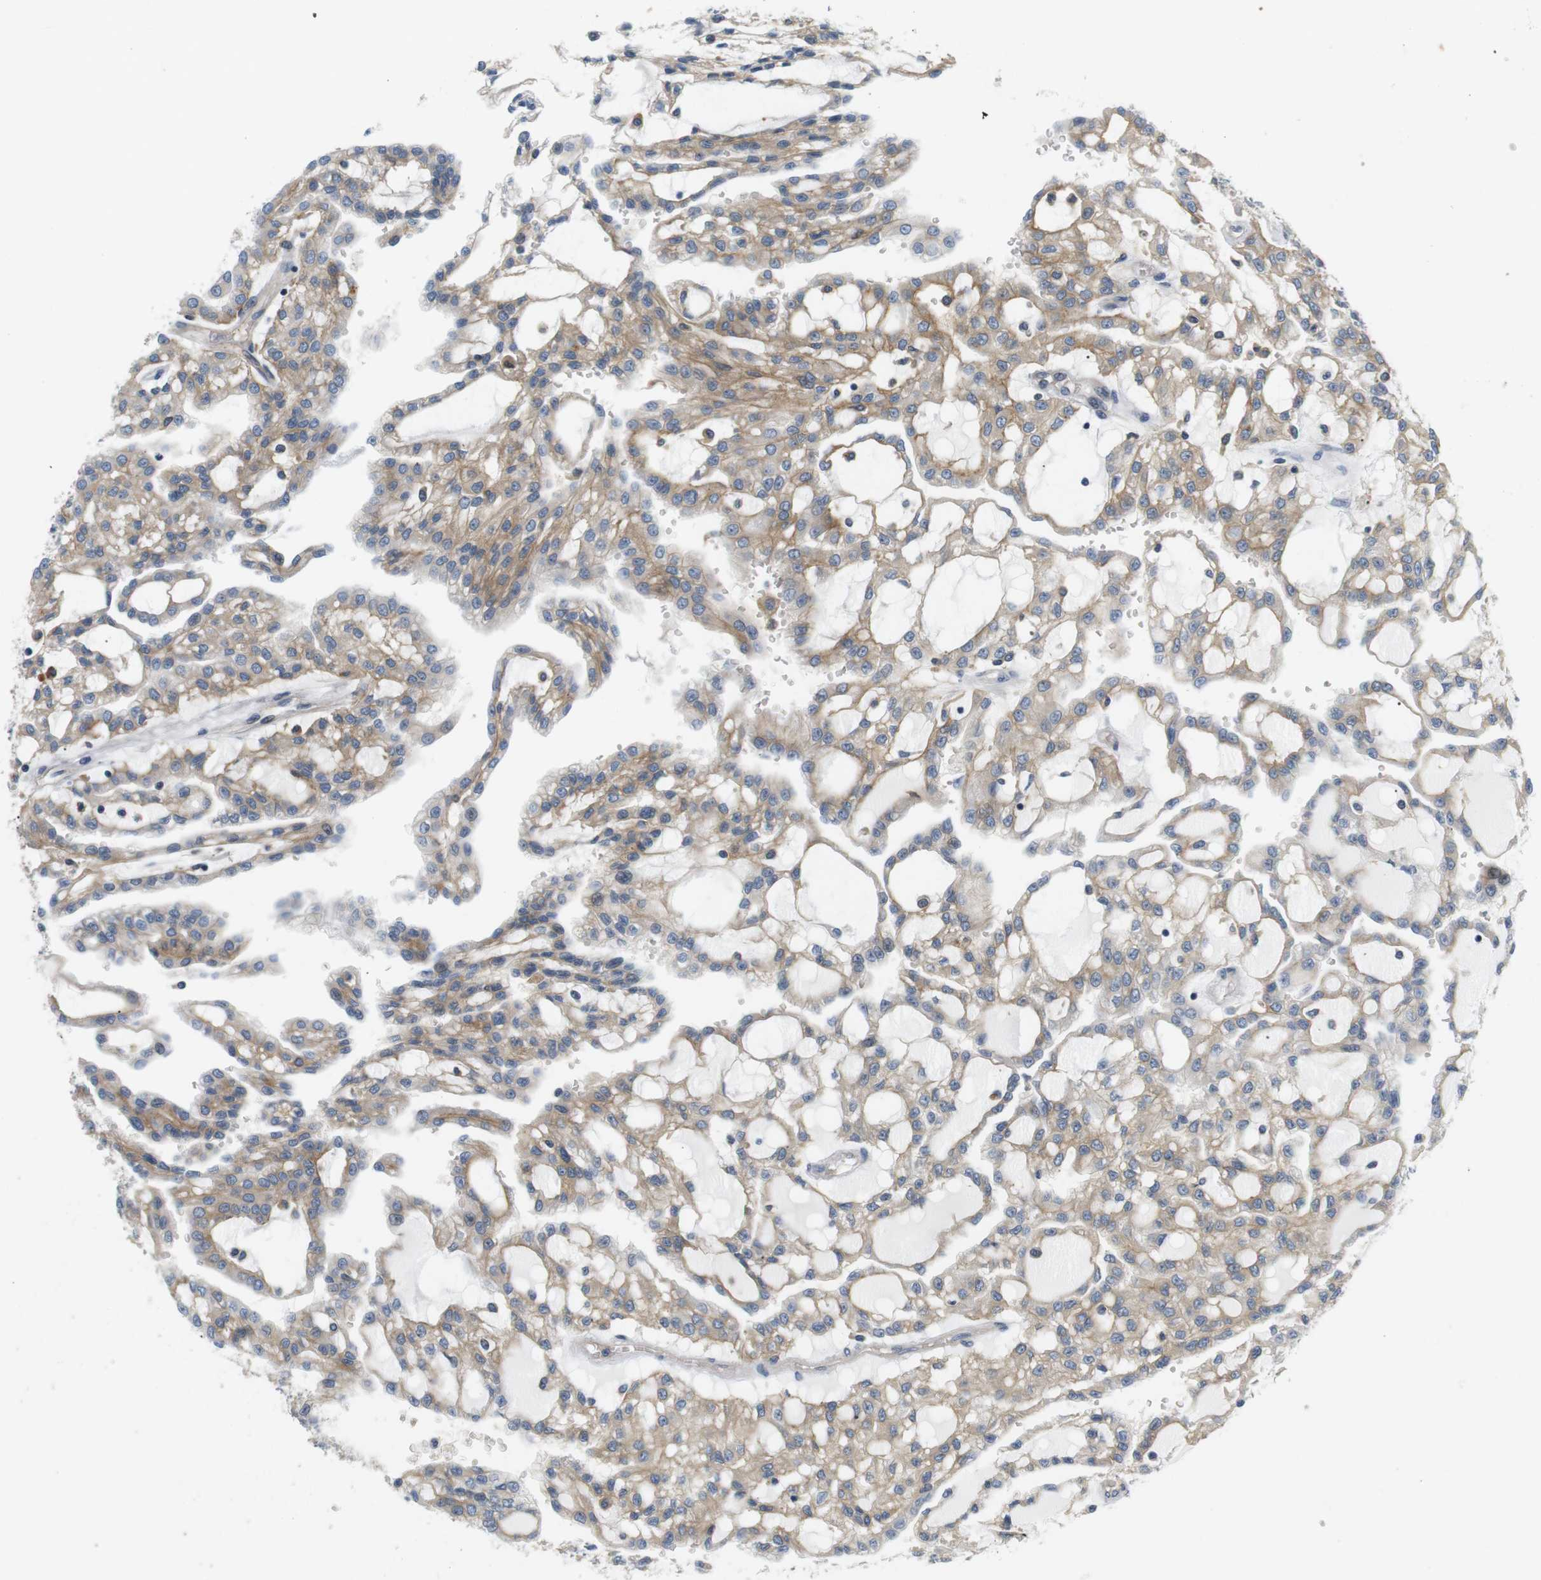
{"staining": {"intensity": "weak", "quantity": ">75%", "location": "cytoplasmic/membranous"}, "tissue": "renal cancer", "cell_type": "Tumor cells", "image_type": "cancer", "snomed": [{"axis": "morphology", "description": "Adenocarcinoma, NOS"}, {"axis": "topography", "description": "Kidney"}], "caption": "Weak cytoplasmic/membranous protein expression is present in approximately >75% of tumor cells in adenocarcinoma (renal).", "gene": "SLC30A1", "patient": {"sex": "male", "age": 63}}